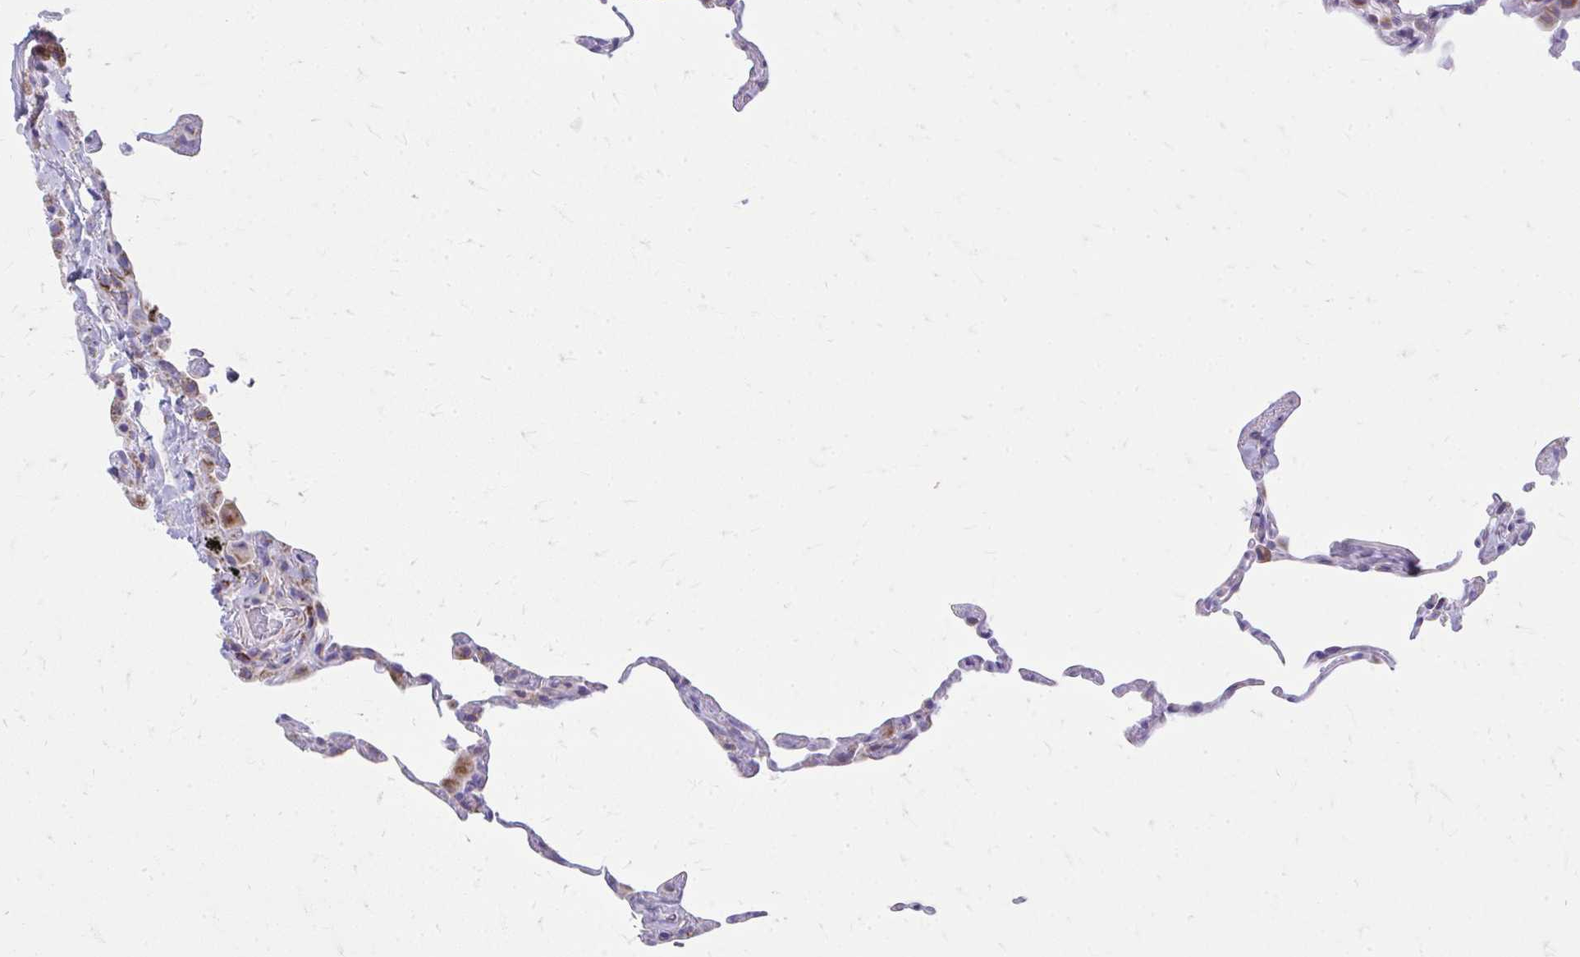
{"staining": {"intensity": "negative", "quantity": "none", "location": "none"}, "tissue": "lung", "cell_type": "Alveolar cells", "image_type": "normal", "snomed": [{"axis": "morphology", "description": "Normal tissue, NOS"}, {"axis": "topography", "description": "Lung"}], "caption": "Immunohistochemical staining of unremarkable lung demonstrates no significant staining in alveolar cells.", "gene": "MRPL19", "patient": {"sex": "female", "age": 57}}